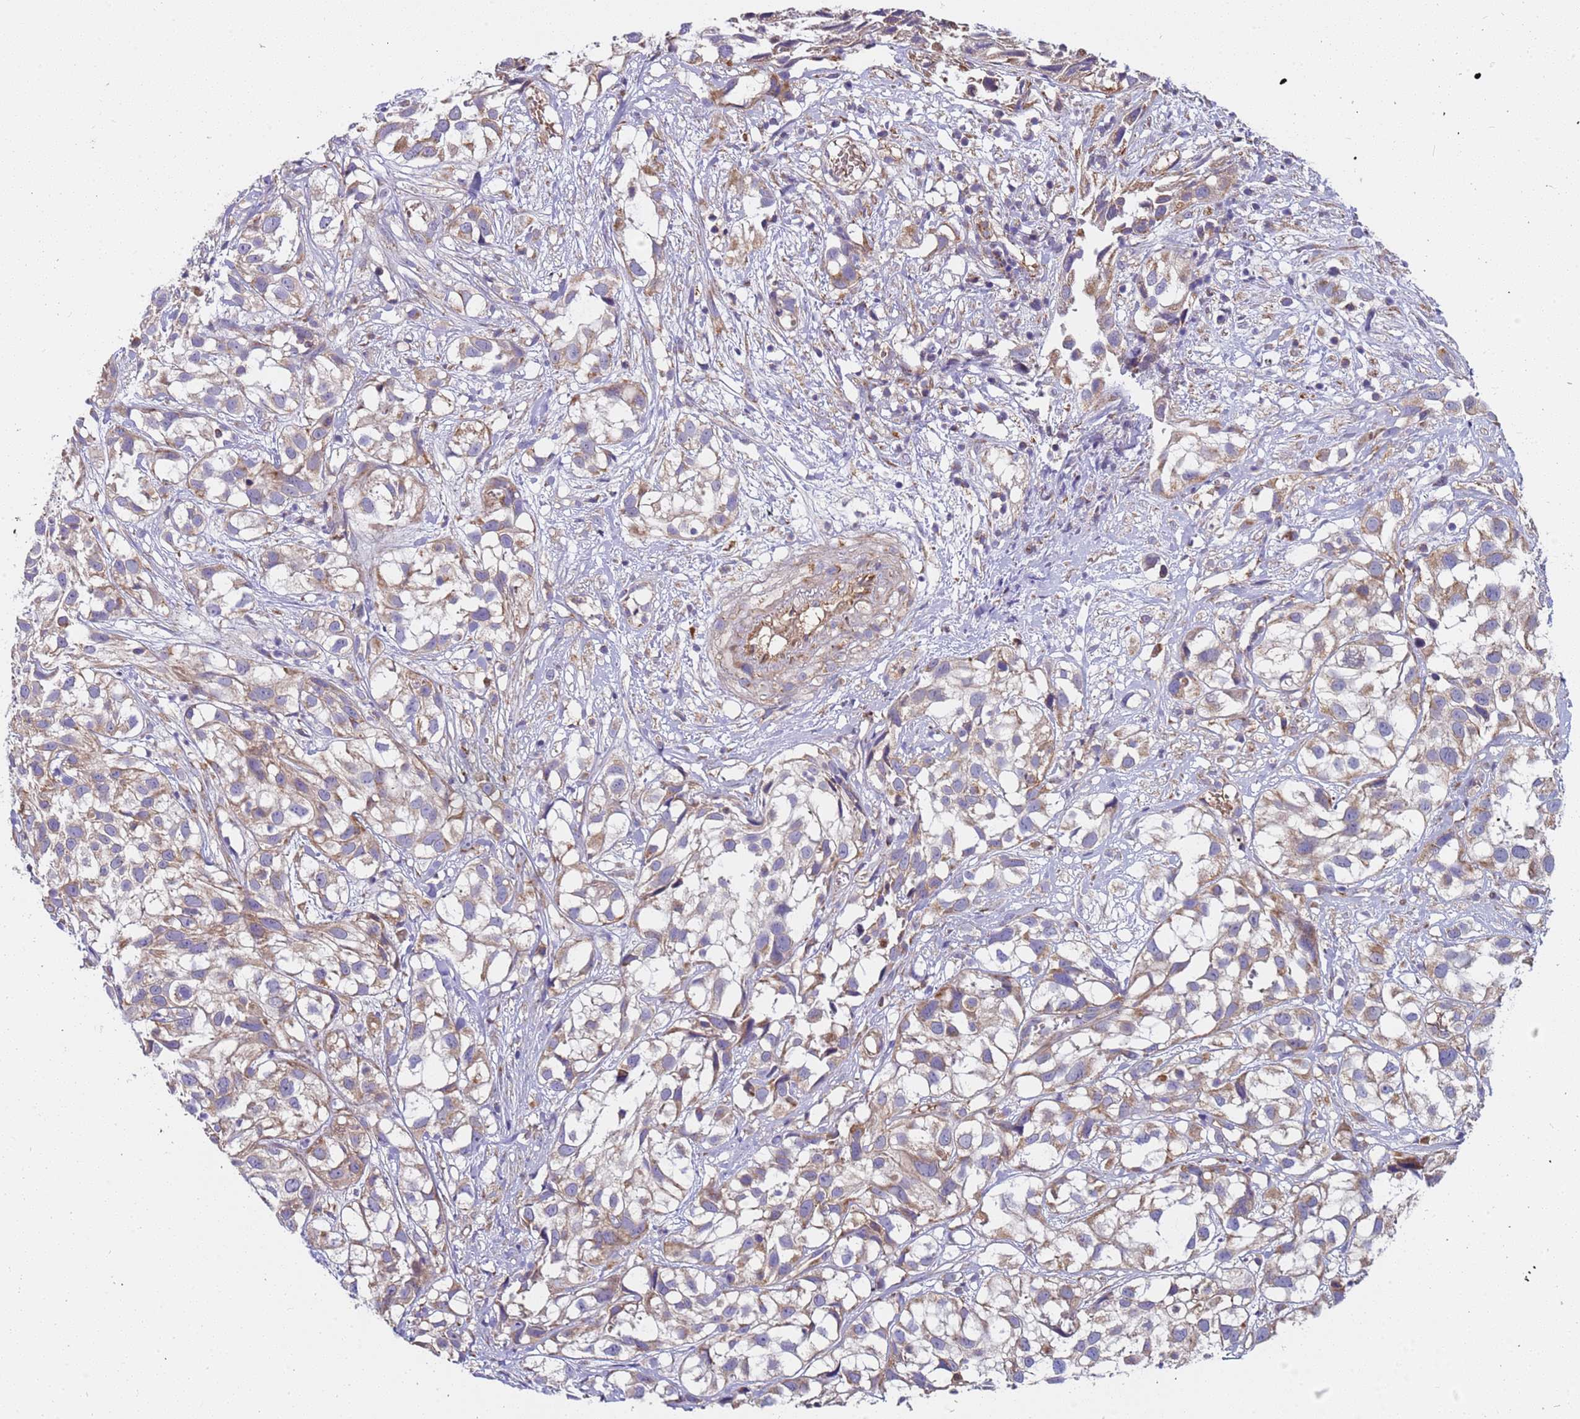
{"staining": {"intensity": "weak", "quantity": "25%-75%", "location": "cytoplasmic/membranous"}, "tissue": "urothelial cancer", "cell_type": "Tumor cells", "image_type": "cancer", "snomed": [{"axis": "morphology", "description": "Urothelial carcinoma, High grade"}, {"axis": "topography", "description": "Urinary bladder"}], "caption": "This image demonstrates IHC staining of urothelial cancer, with low weak cytoplasmic/membranous staining in approximately 25%-75% of tumor cells.", "gene": "TMEM126A", "patient": {"sex": "male", "age": 56}}